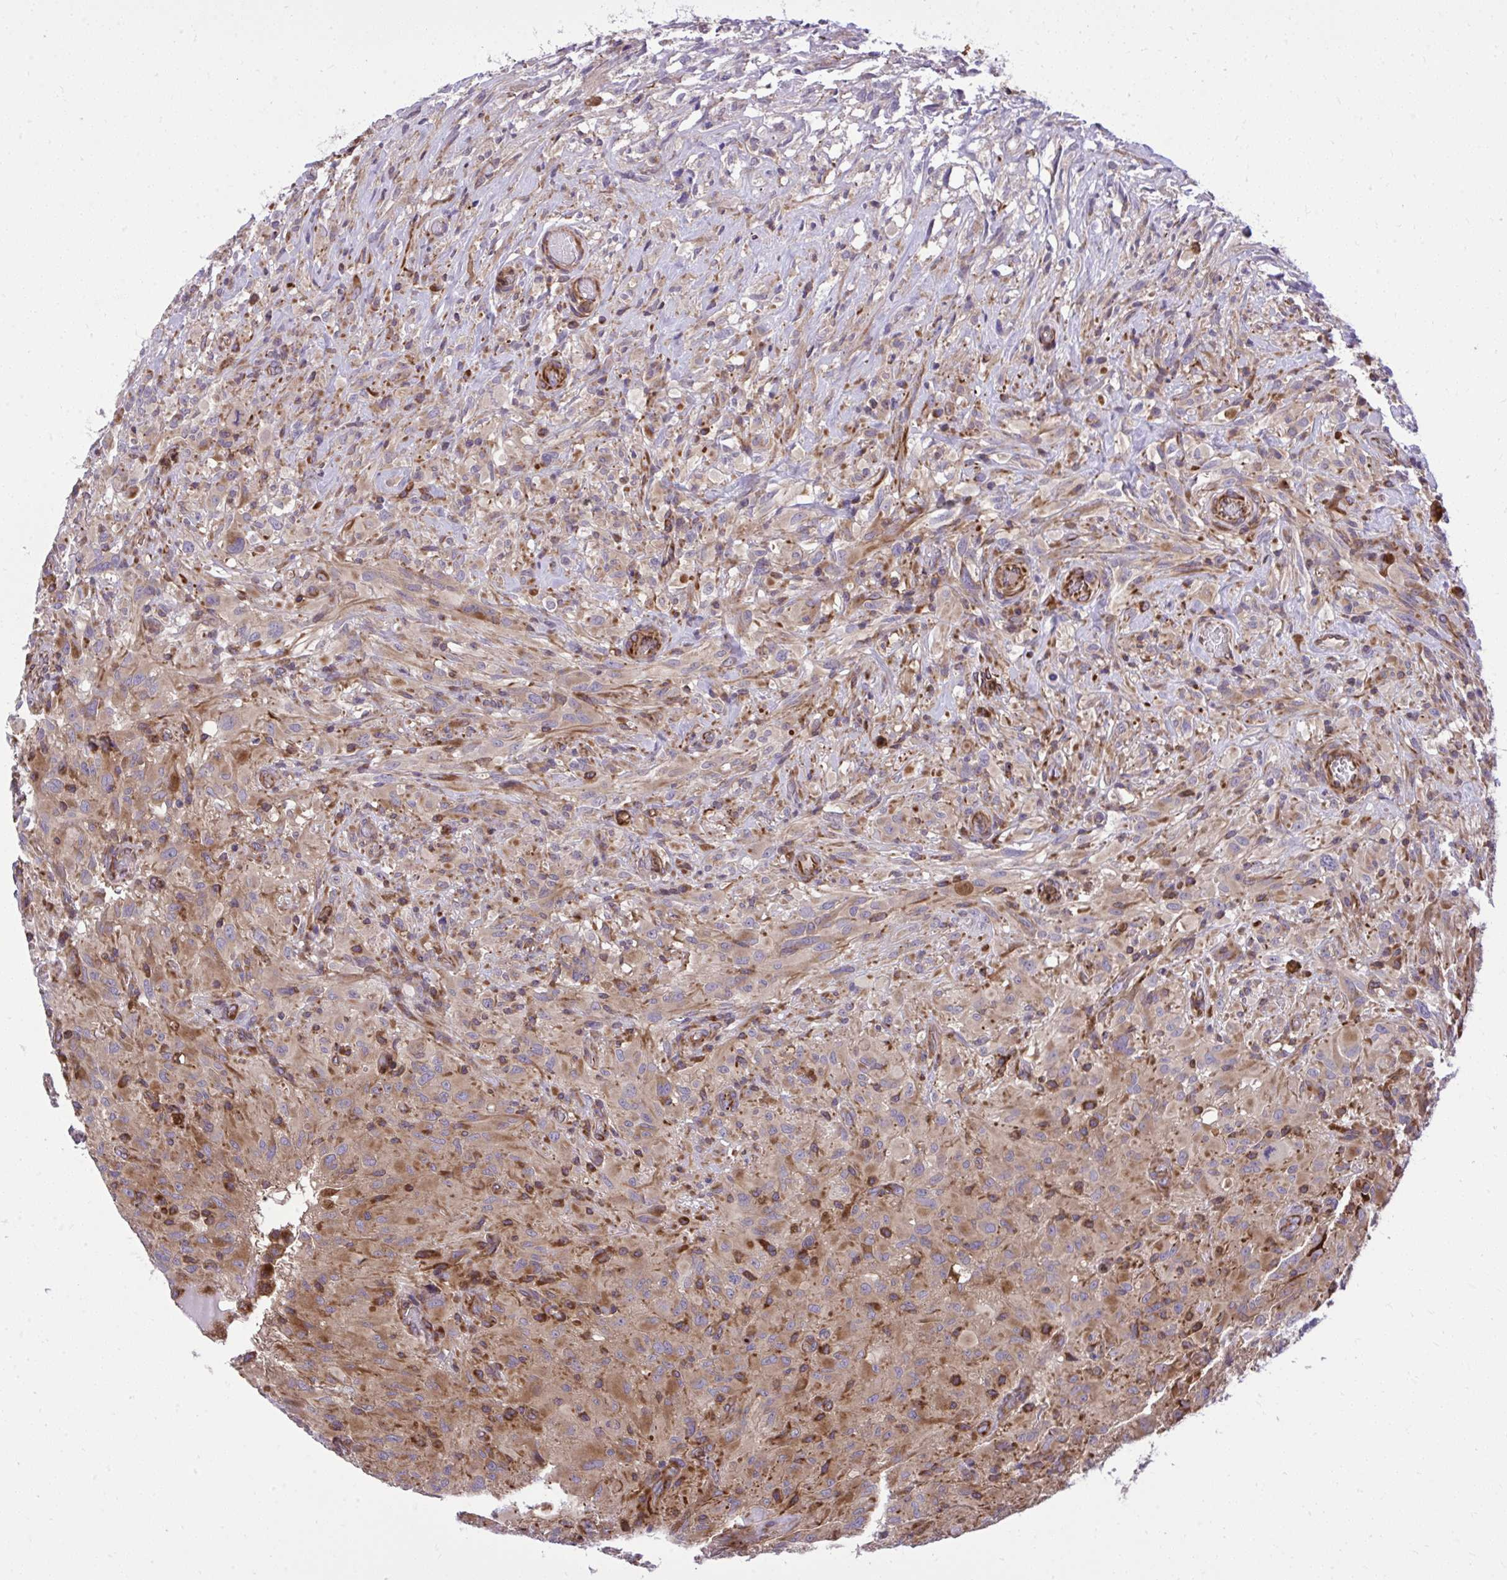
{"staining": {"intensity": "weak", "quantity": ">75%", "location": "cytoplasmic/membranous"}, "tissue": "glioma", "cell_type": "Tumor cells", "image_type": "cancer", "snomed": [{"axis": "morphology", "description": "Glioma, malignant, High grade"}, {"axis": "topography", "description": "Brain"}], "caption": "Protein expression by IHC exhibits weak cytoplasmic/membranous expression in about >75% of tumor cells in glioma.", "gene": "PAIP2", "patient": {"sex": "male", "age": 71}}